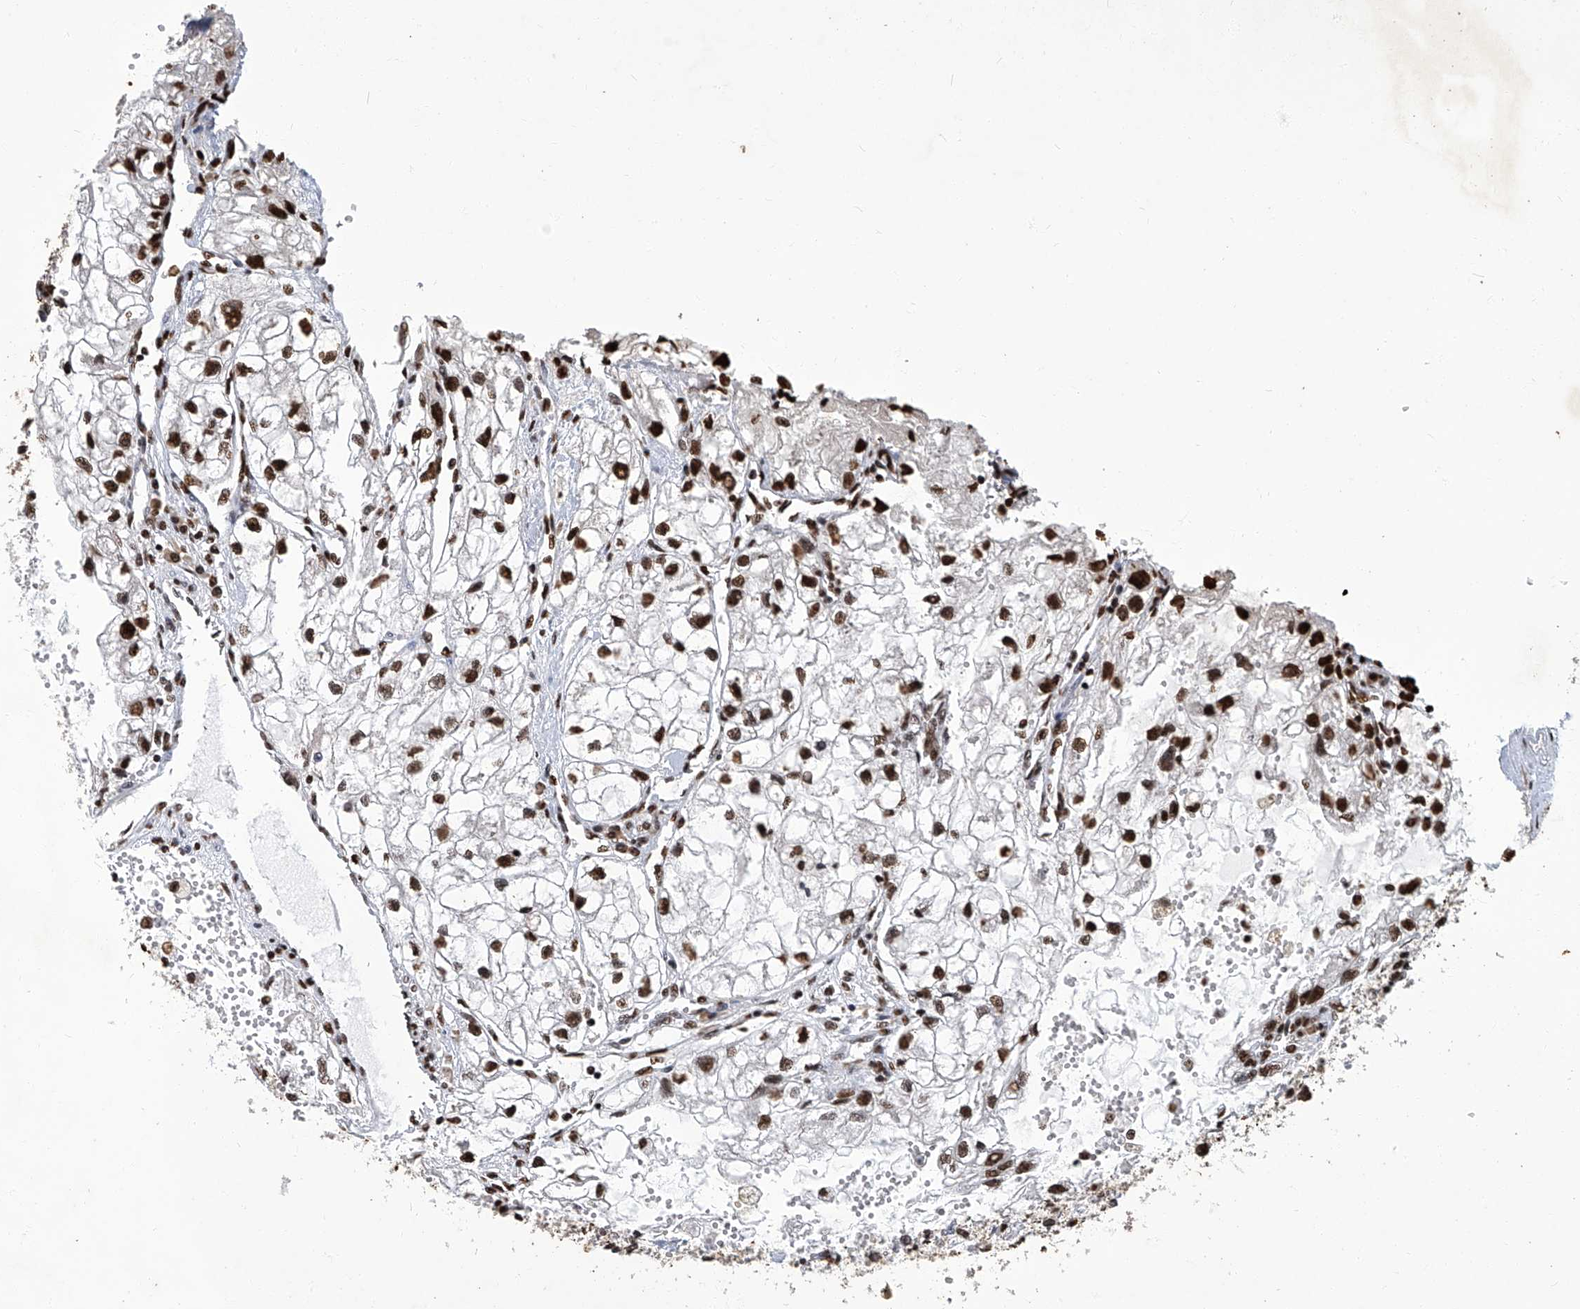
{"staining": {"intensity": "strong", "quantity": ">75%", "location": "nuclear"}, "tissue": "renal cancer", "cell_type": "Tumor cells", "image_type": "cancer", "snomed": [{"axis": "morphology", "description": "Adenocarcinoma, NOS"}, {"axis": "topography", "description": "Kidney"}], "caption": "Renal cancer (adenocarcinoma) tissue demonstrates strong nuclear staining in approximately >75% of tumor cells", "gene": "HBP1", "patient": {"sex": "female", "age": 70}}